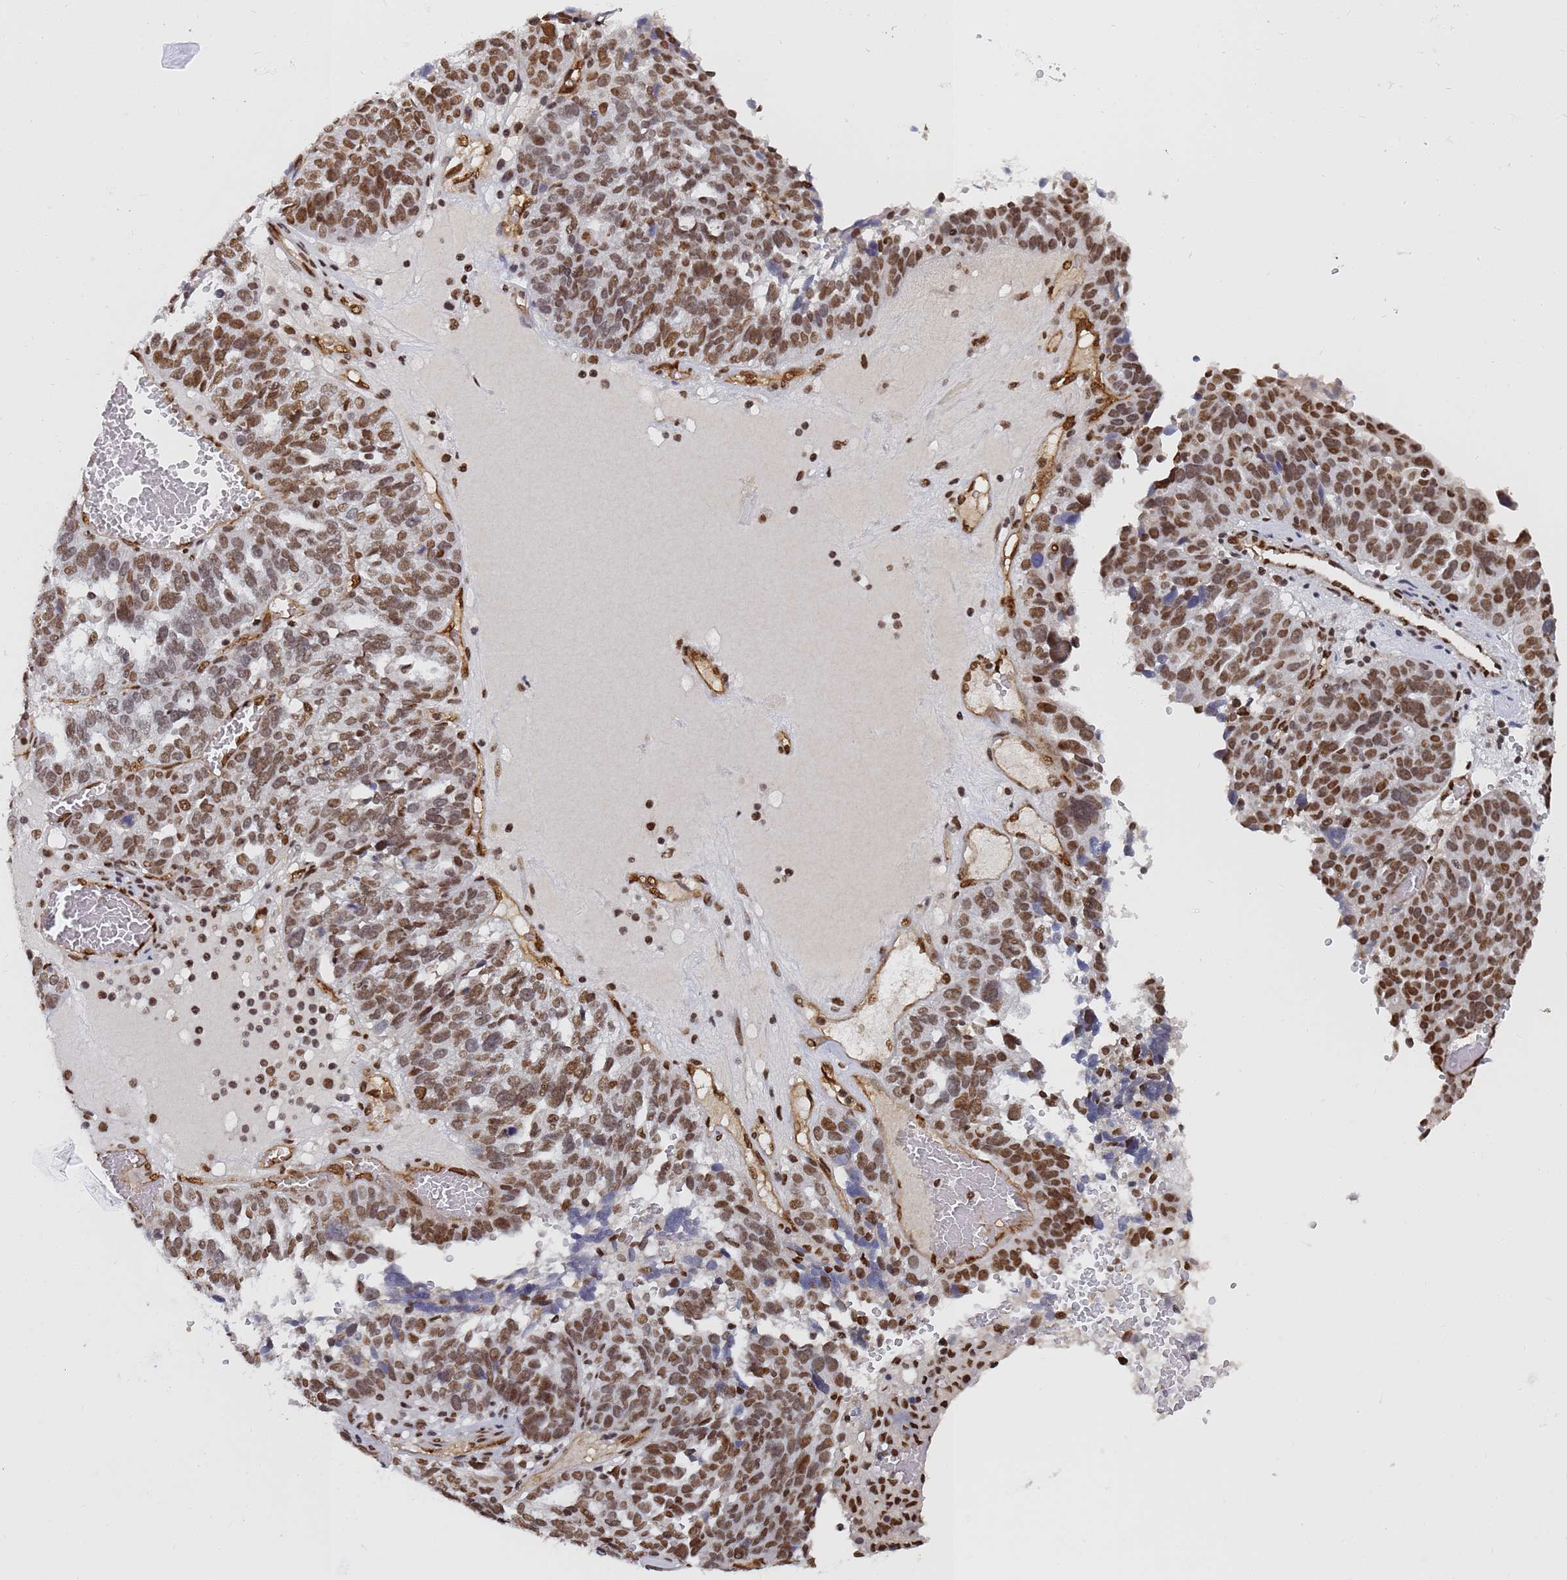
{"staining": {"intensity": "moderate", "quantity": ">75%", "location": "nuclear"}, "tissue": "ovarian cancer", "cell_type": "Tumor cells", "image_type": "cancer", "snomed": [{"axis": "morphology", "description": "Cystadenocarcinoma, serous, NOS"}, {"axis": "topography", "description": "Ovary"}], "caption": "Tumor cells display medium levels of moderate nuclear expression in about >75% of cells in human ovarian cancer.", "gene": "RAVER2", "patient": {"sex": "female", "age": 59}}